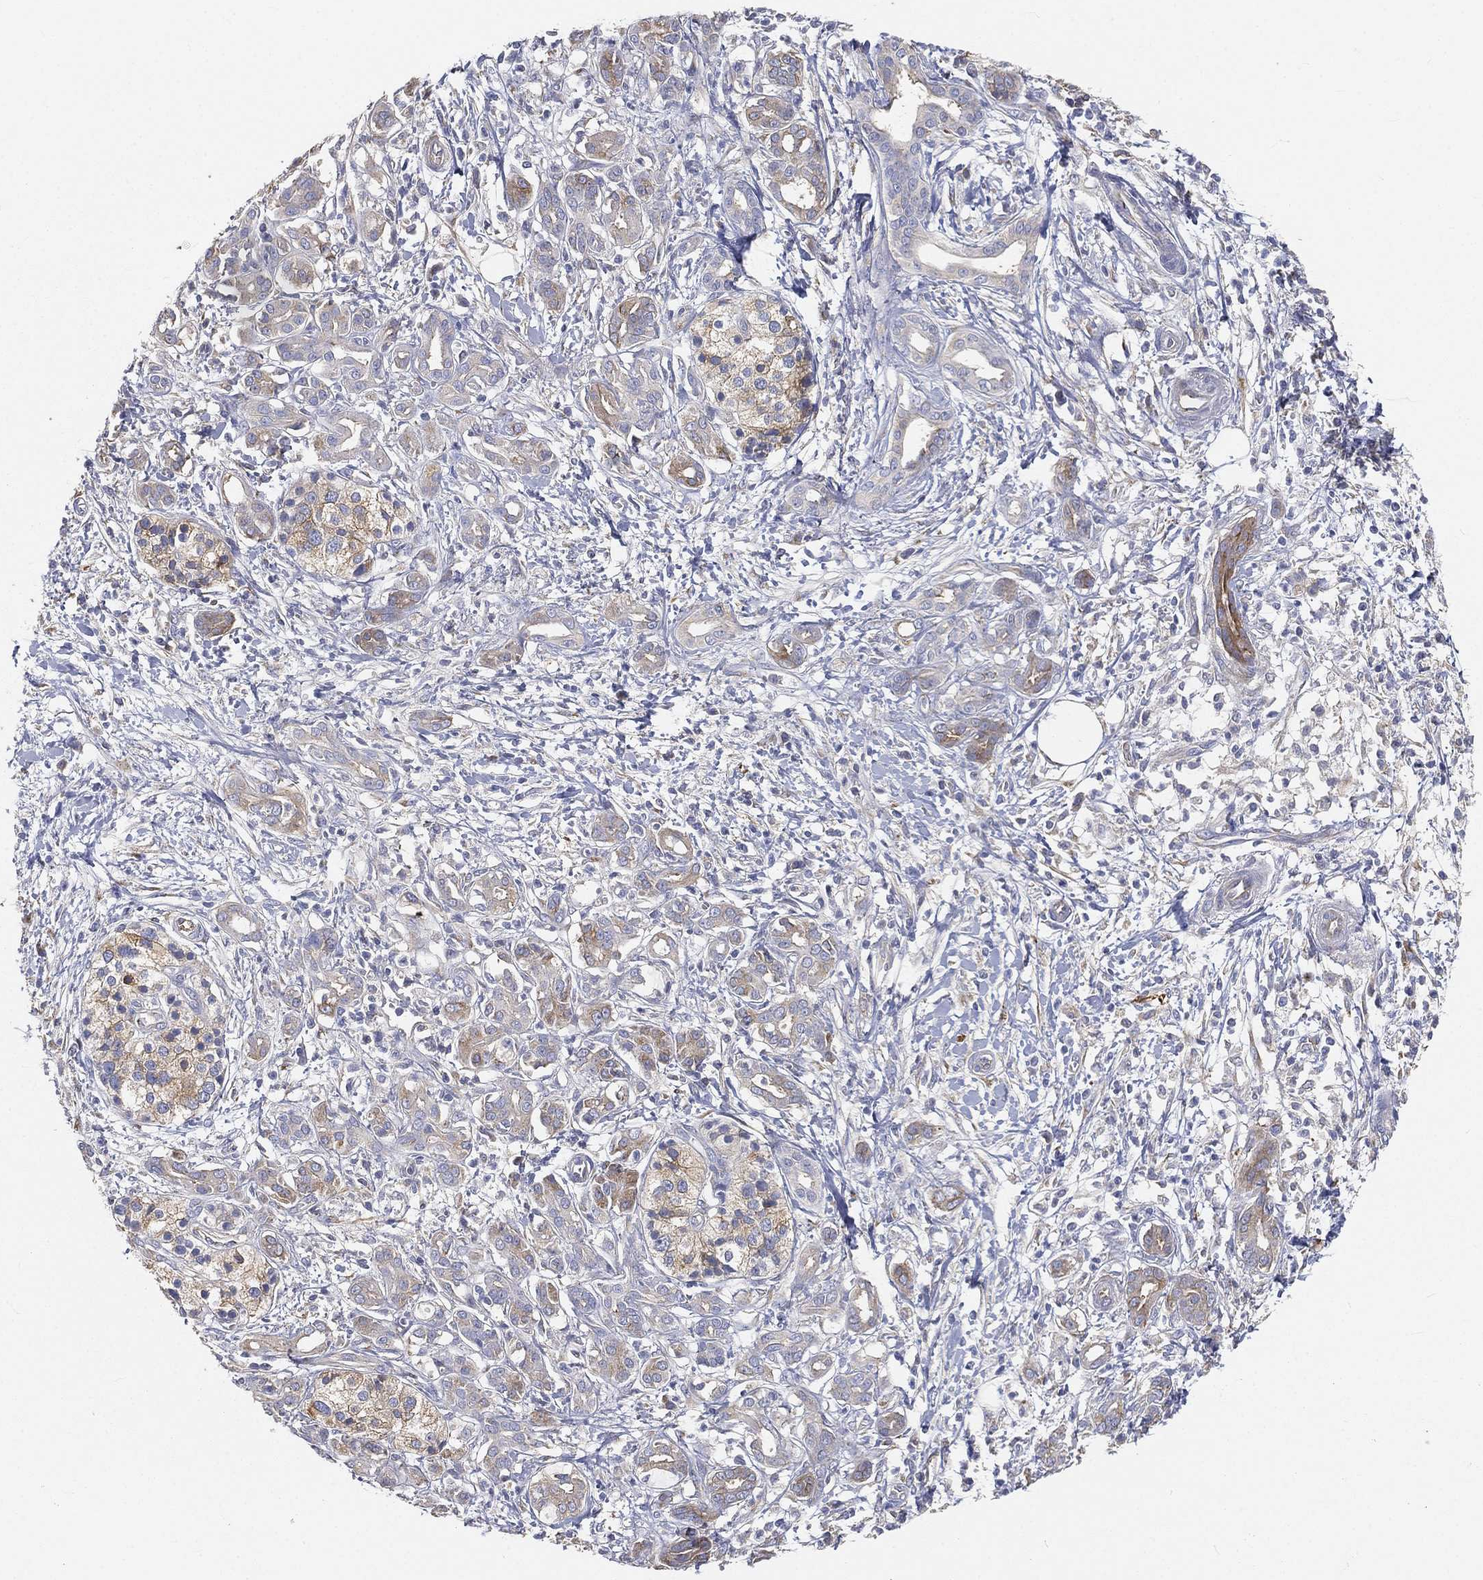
{"staining": {"intensity": "strong", "quantity": "<25%", "location": "cytoplasmic/membranous"}, "tissue": "pancreatic cancer", "cell_type": "Tumor cells", "image_type": "cancer", "snomed": [{"axis": "morphology", "description": "Adenocarcinoma, NOS"}, {"axis": "topography", "description": "Pancreas"}], "caption": "DAB (3,3'-diaminobenzidine) immunohistochemical staining of human pancreatic cancer exhibits strong cytoplasmic/membranous protein positivity in approximately <25% of tumor cells. (Brightfield microscopy of DAB IHC at high magnification).", "gene": "TMEM25", "patient": {"sex": "male", "age": 72}}